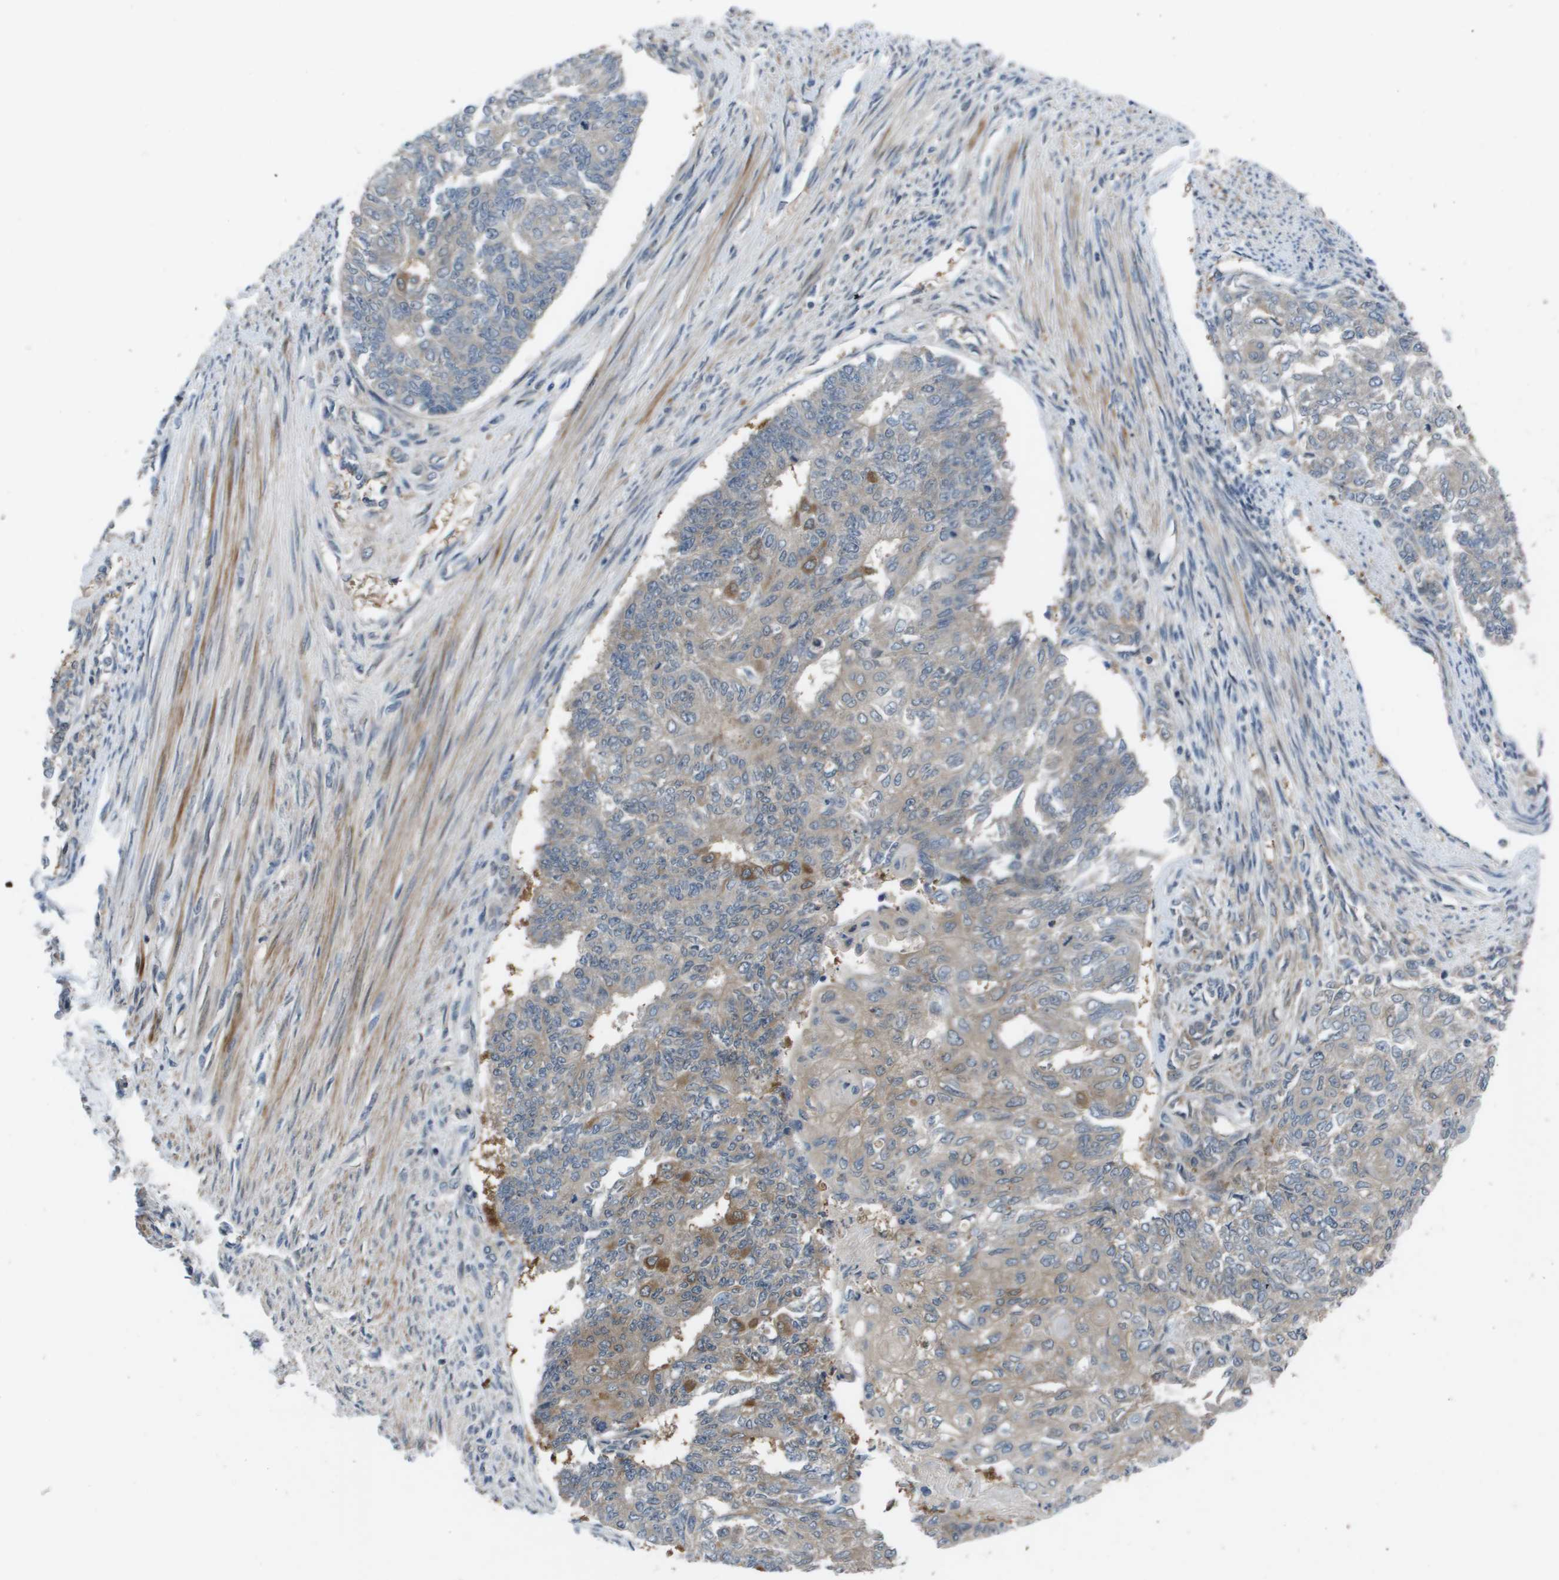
{"staining": {"intensity": "weak", "quantity": "25%-75%", "location": "cytoplasmic/membranous"}, "tissue": "endometrial cancer", "cell_type": "Tumor cells", "image_type": "cancer", "snomed": [{"axis": "morphology", "description": "Adenocarcinoma, NOS"}, {"axis": "topography", "description": "Endometrium"}], "caption": "A brown stain labels weak cytoplasmic/membranous expression of a protein in human endometrial cancer tumor cells.", "gene": "ENPP5", "patient": {"sex": "female", "age": 32}}